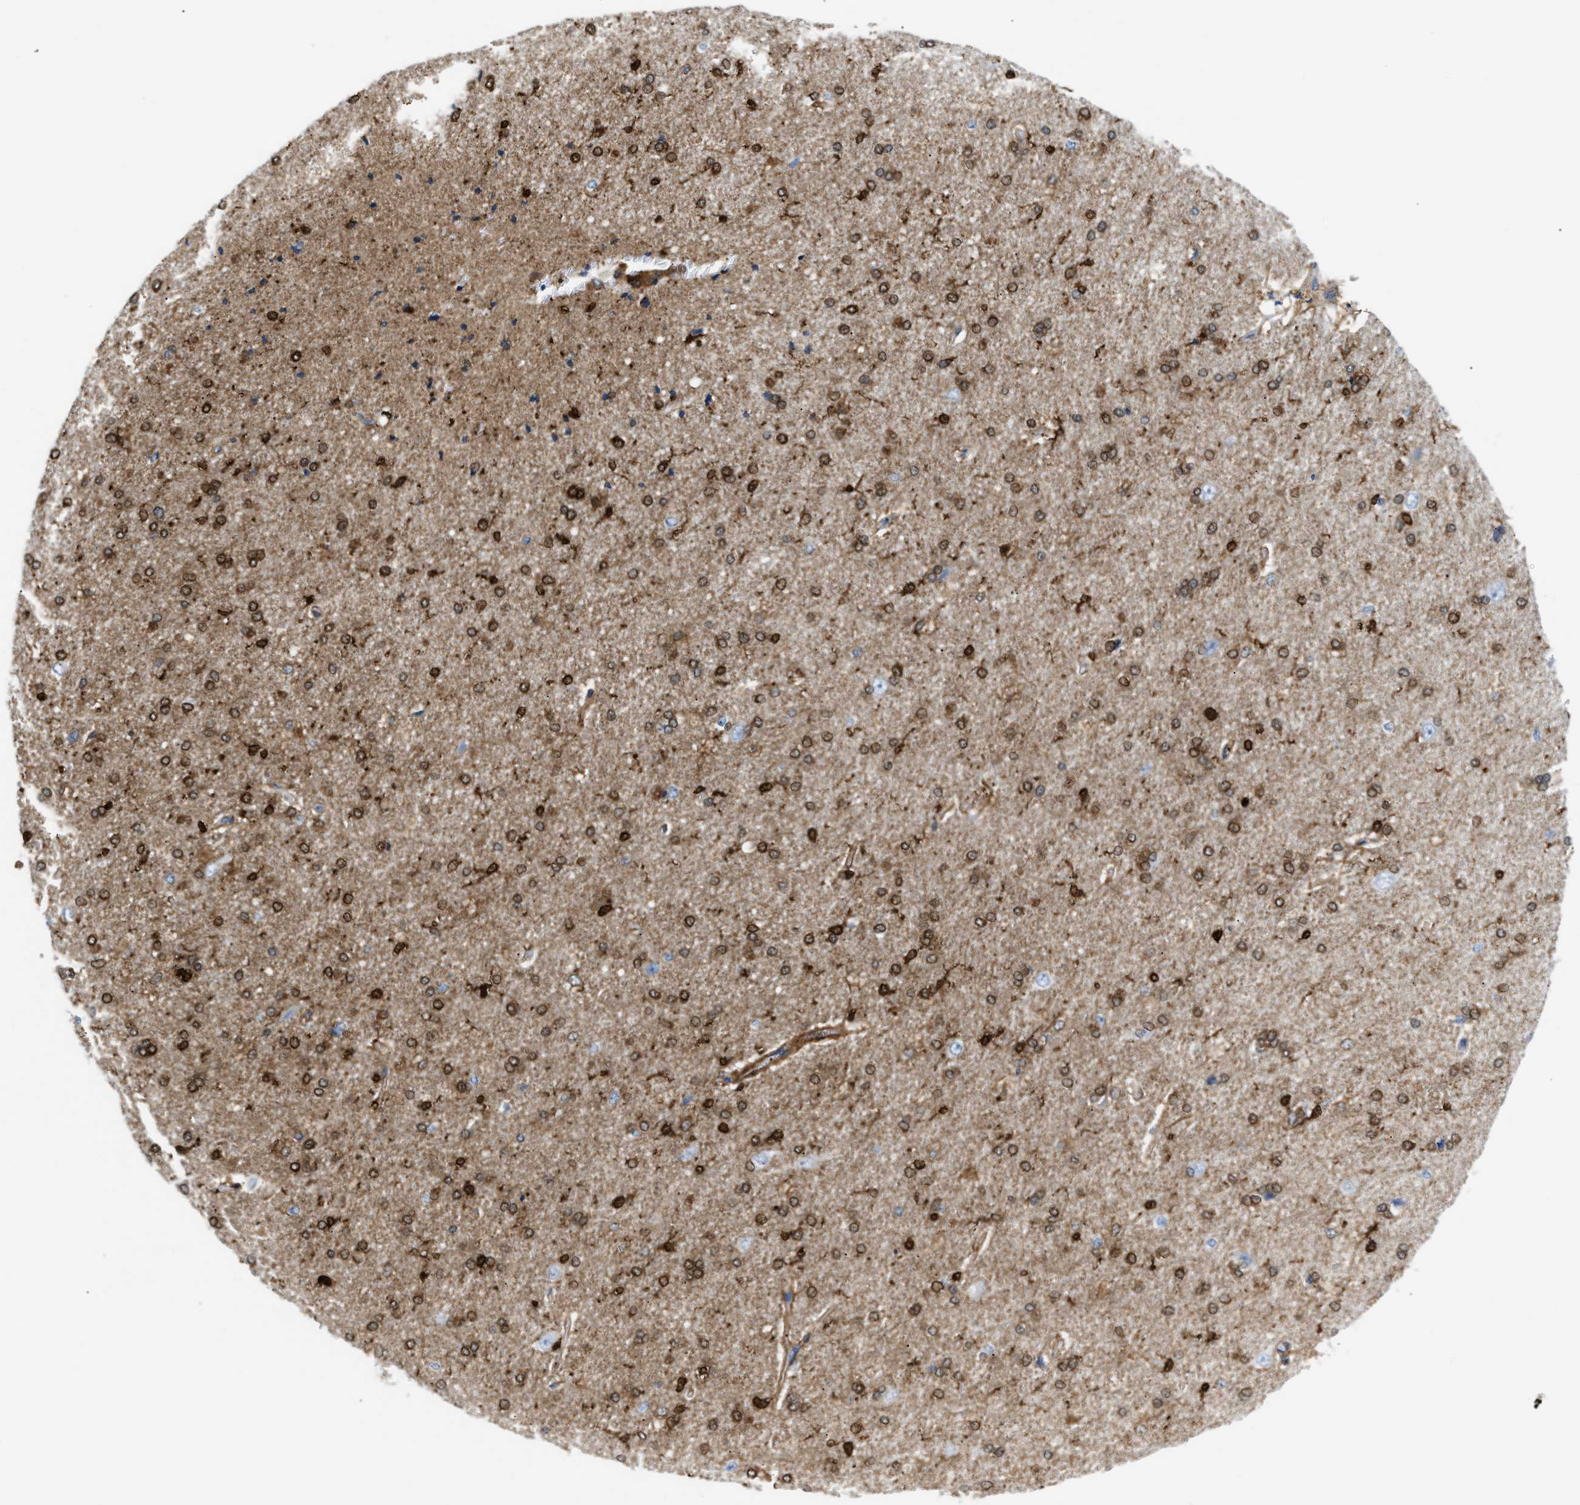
{"staining": {"intensity": "negative", "quantity": "none", "location": "none"}, "tissue": "cerebral cortex", "cell_type": "Endothelial cells", "image_type": "normal", "snomed": [{"axis": "morphology", "description": "Normal tissue, NOS"}, {"axis": "topography", "description": "Cerebral cortex"}], "caption": "High power microscopy micrograph of an immunohistochemistry micrograph of unremarkable cerebral cortex, revealing no significant staining in endothelial cells.", "gene": "GSN", "patient": {"sex": "male", "age": 62}}